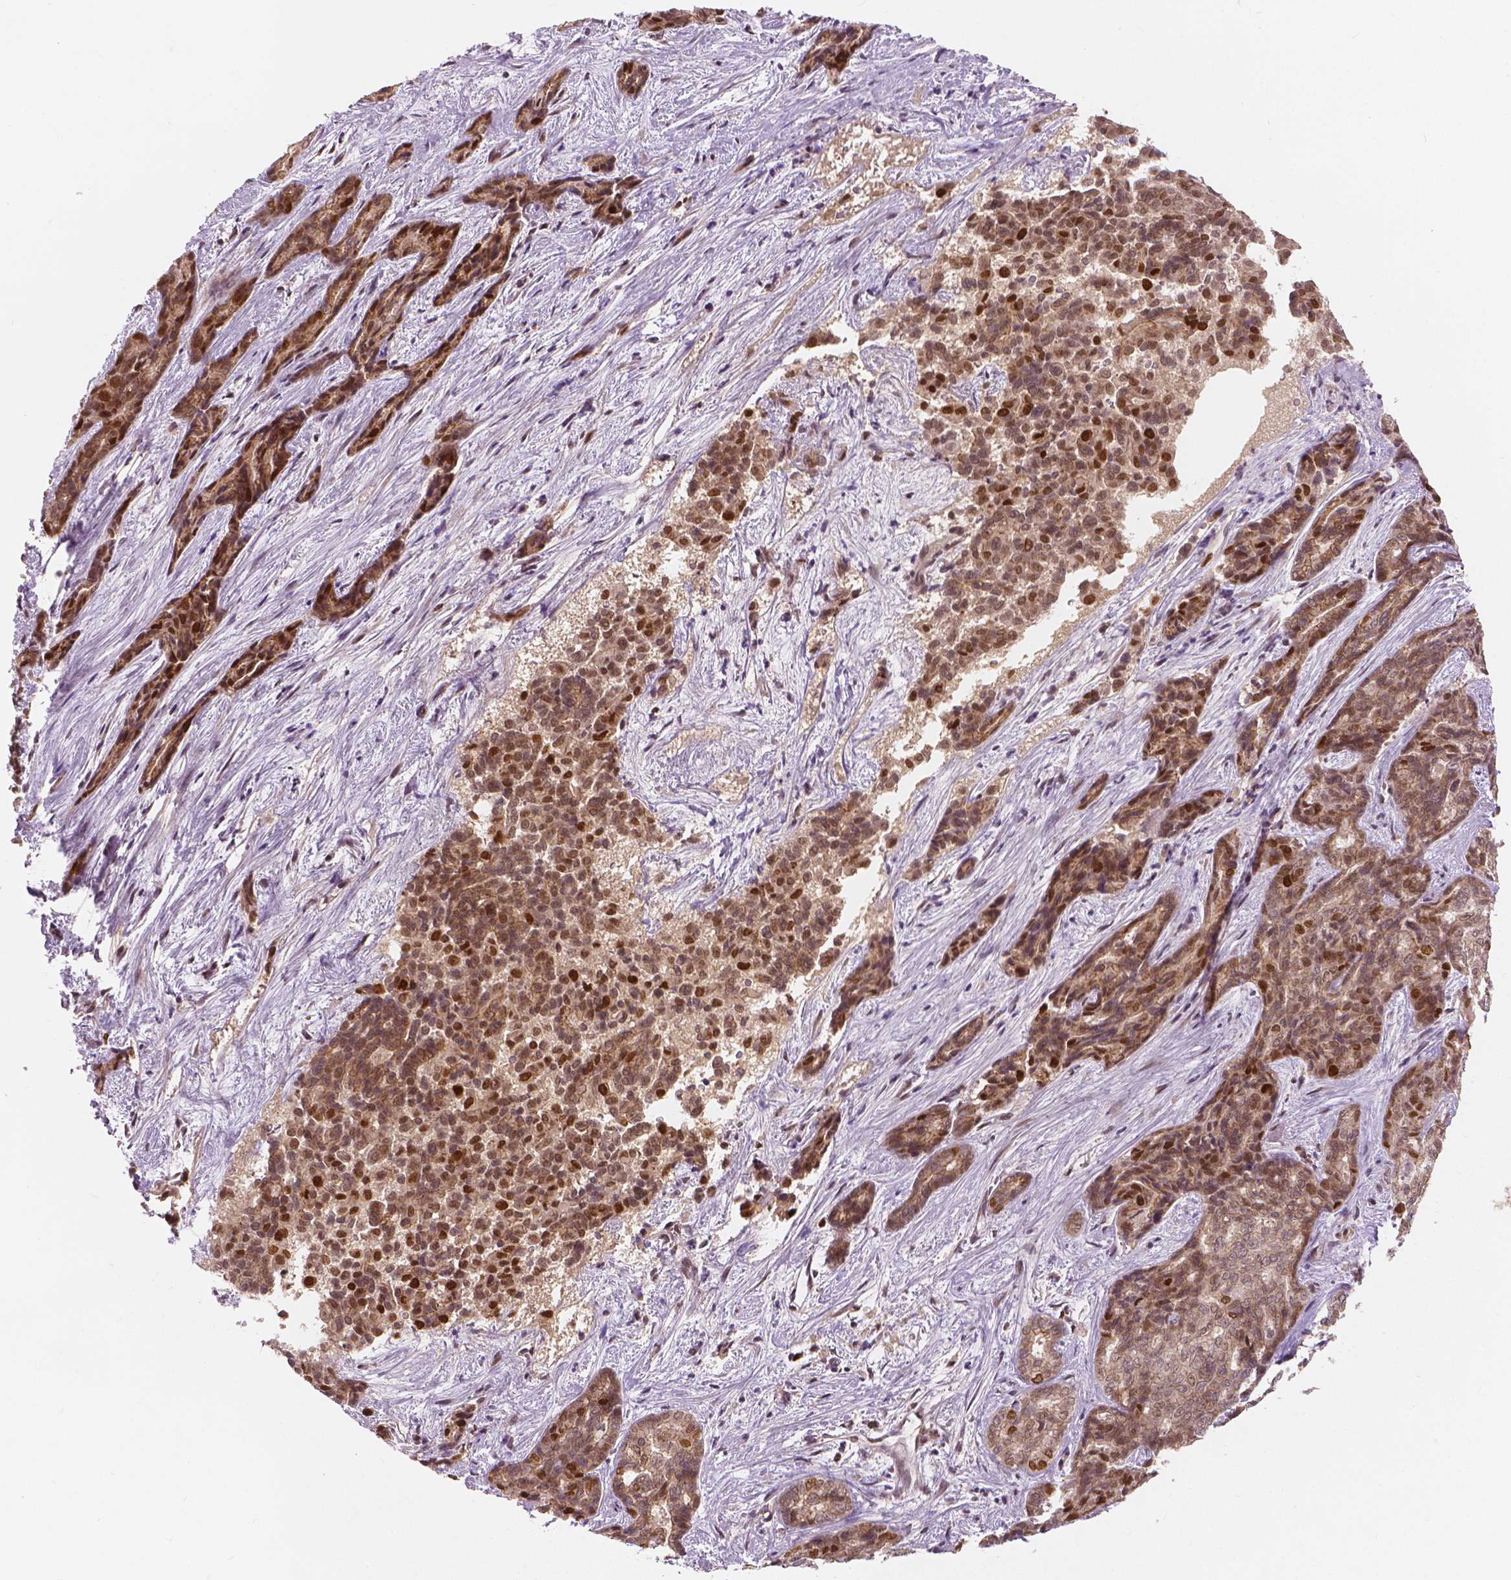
{"staining": {"intensity": "moderate", "quantity": ">75%", "location": "nuclear"}, "tissue": "liver cancer", "cell_type": "Tumor cells", "image_type": "cancer", "snomed": [{"axis": "morphology", "description": "Cholangiocarcinoma"}, {"axis": "topography", "description": "Liver"}], "caption": "Tumor cells demonstrate moderate nuclear staining in about >75% of cells in cholangiocarcinoma (liver). The staining is performed using DAB brown chromogen to label protein expression. The nuclei are counter-stained blue using hematoxylin.", "gene": "NSD2", "patient": {"sex": "female", "age": 64}}